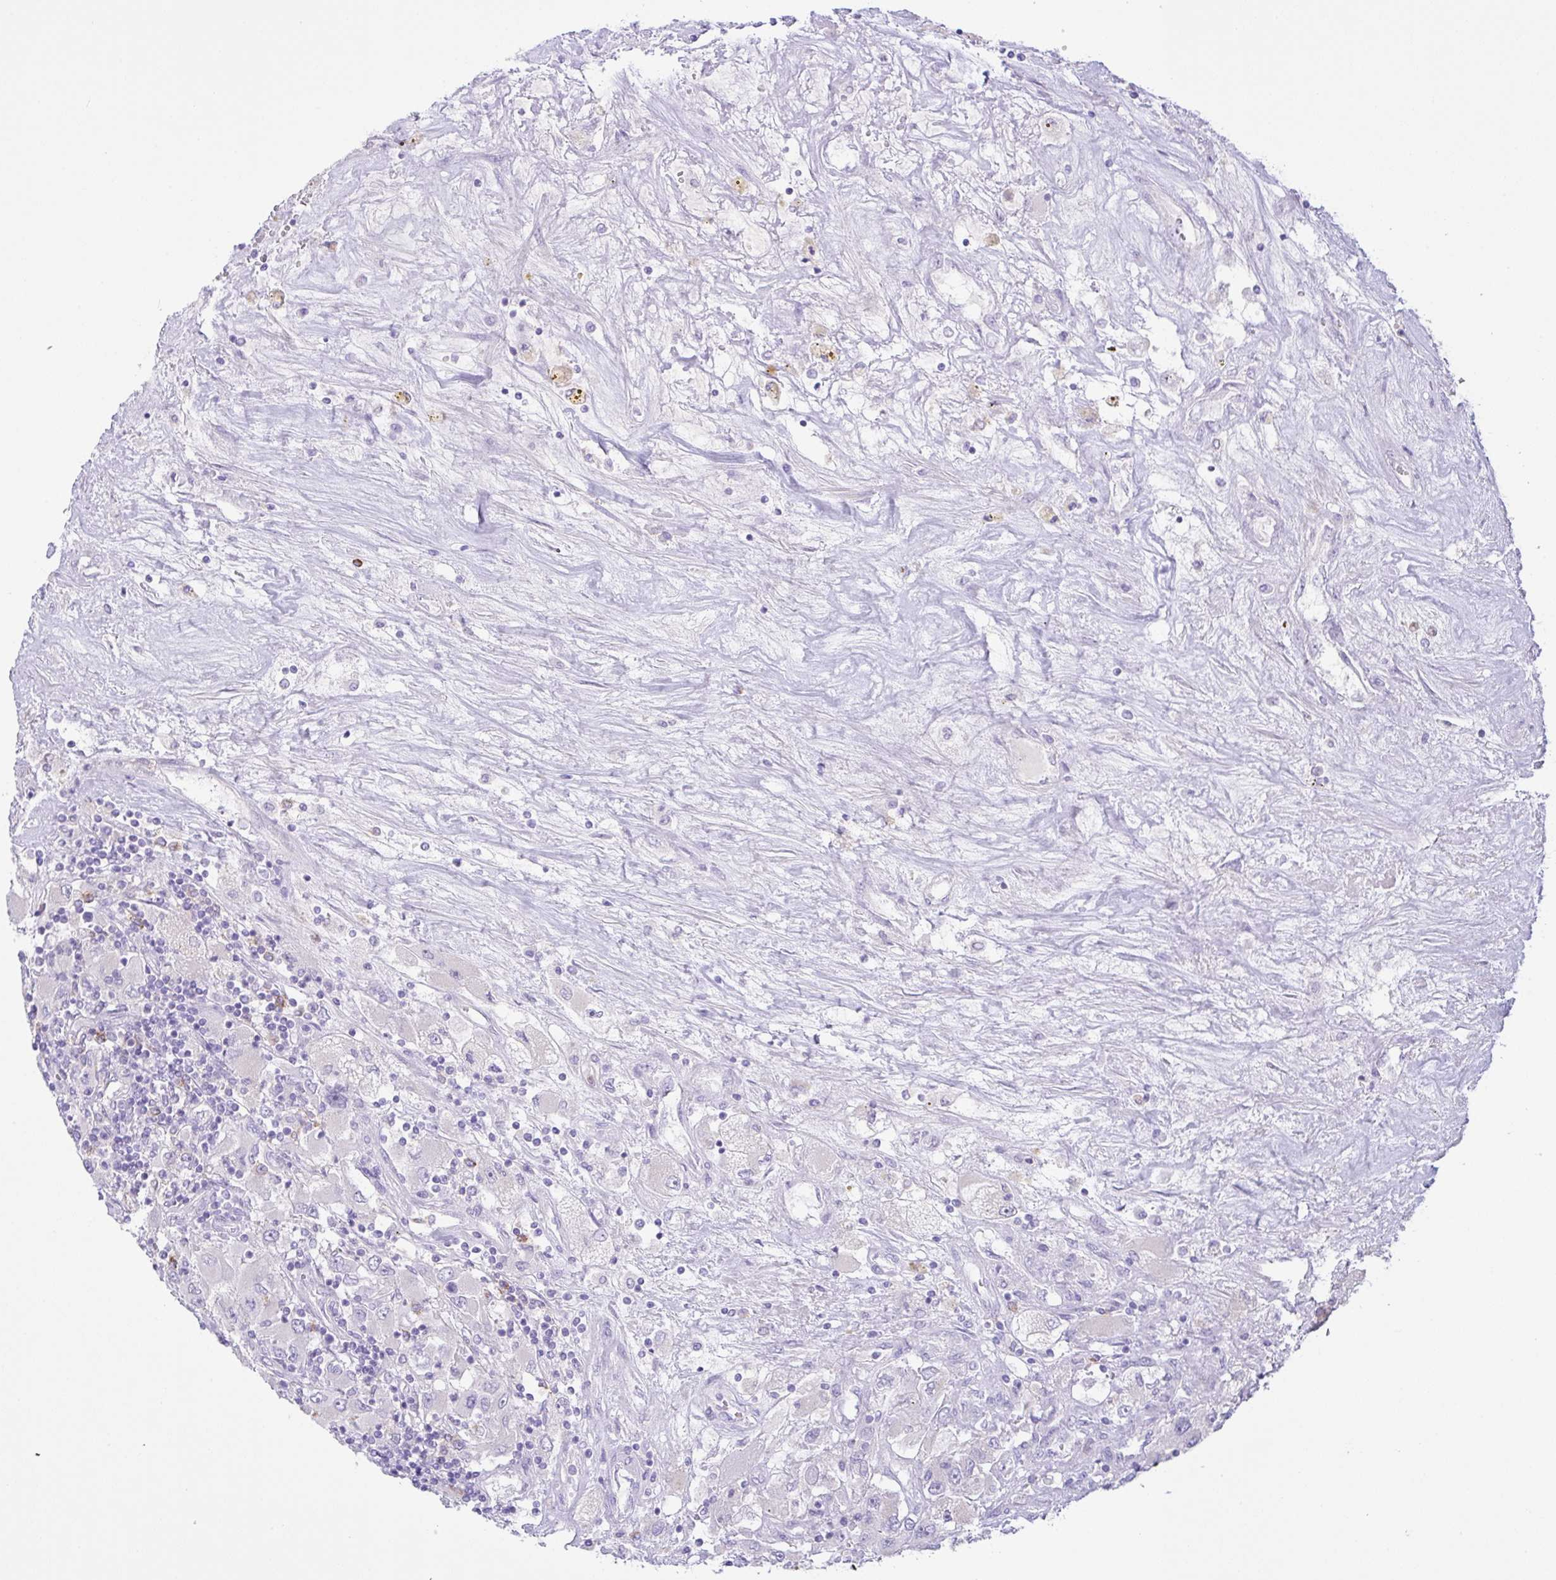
{"staining": {"intensity": "negative", "quantity": "none", "location": "none"}, "tissue": "renal cancer", "cell_type": "Tumor cells", "image_type": "cancer", "snomed": [{"axis": "morphology", "description": "Adenocarcinoma, NOS"}, {"axis": "topography", "description": "Kidney"}], "caption": "Tumor cells show no significant expression in renal adenocarcinoma. (Brightfield microscopy of DAB (3,3'-diaminobenzidine) immunohistochemistry (IHC) at high magnification).", "gene": "CST11", "patient": {"sex": "female", "age": 52}}